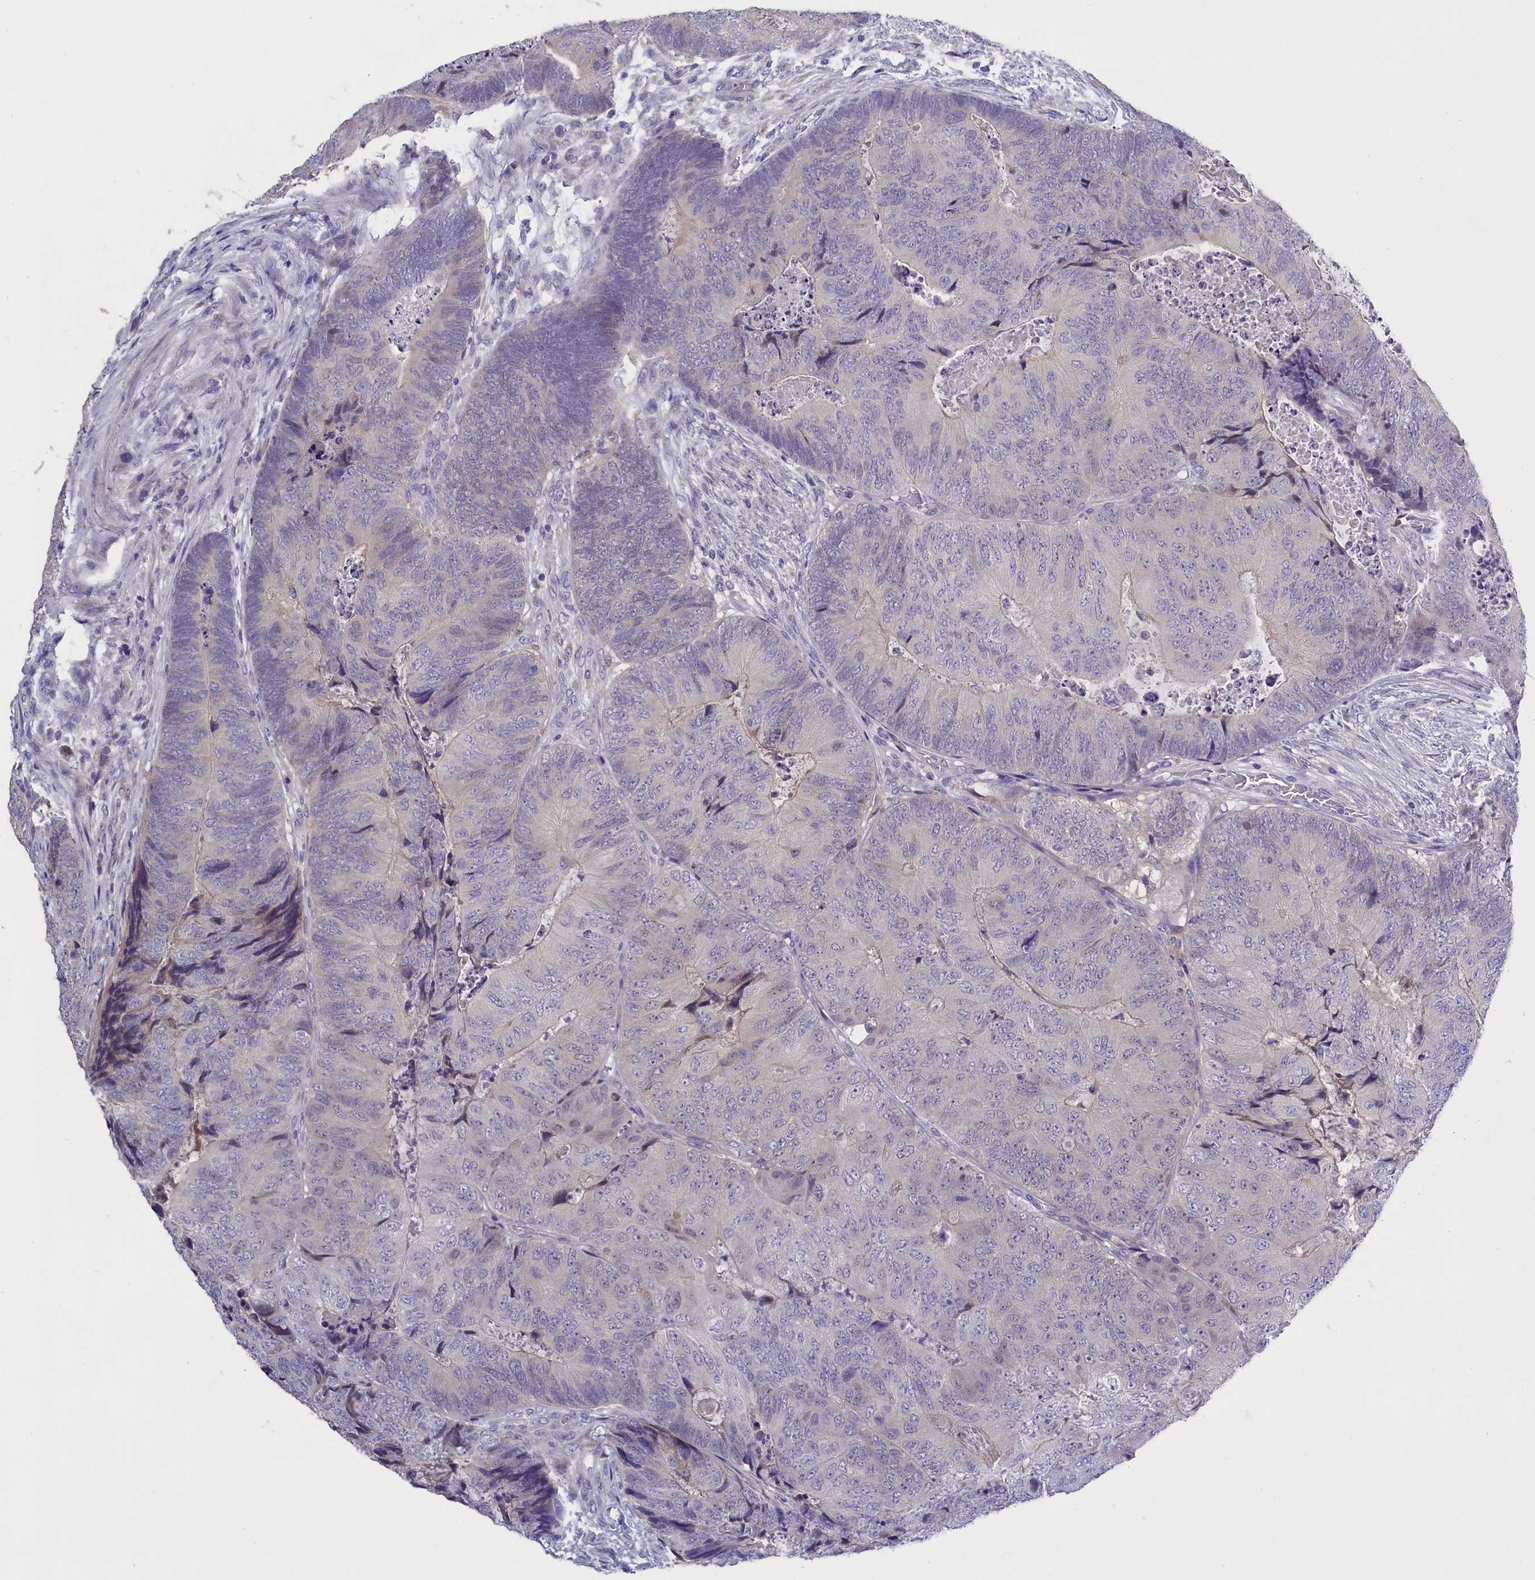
{"staining": {"intensity": "negative", "quantity": "none", "location": "none"}, "tissue": "colorectal cancer", "cell_type": "Tumor cells", "image_type": "cancer", "snomed": [{"axis": "morphology", "description": "Adenocarcinoma, NOS"}, {"axis": "topography", "description": "Colon"}], "caption": "The photomicrograph displays no staining of tumor cells in colorectal adenocarcinoma.", "gene": "ENPP6", "patient": {"sex": "female", "age": 67}}